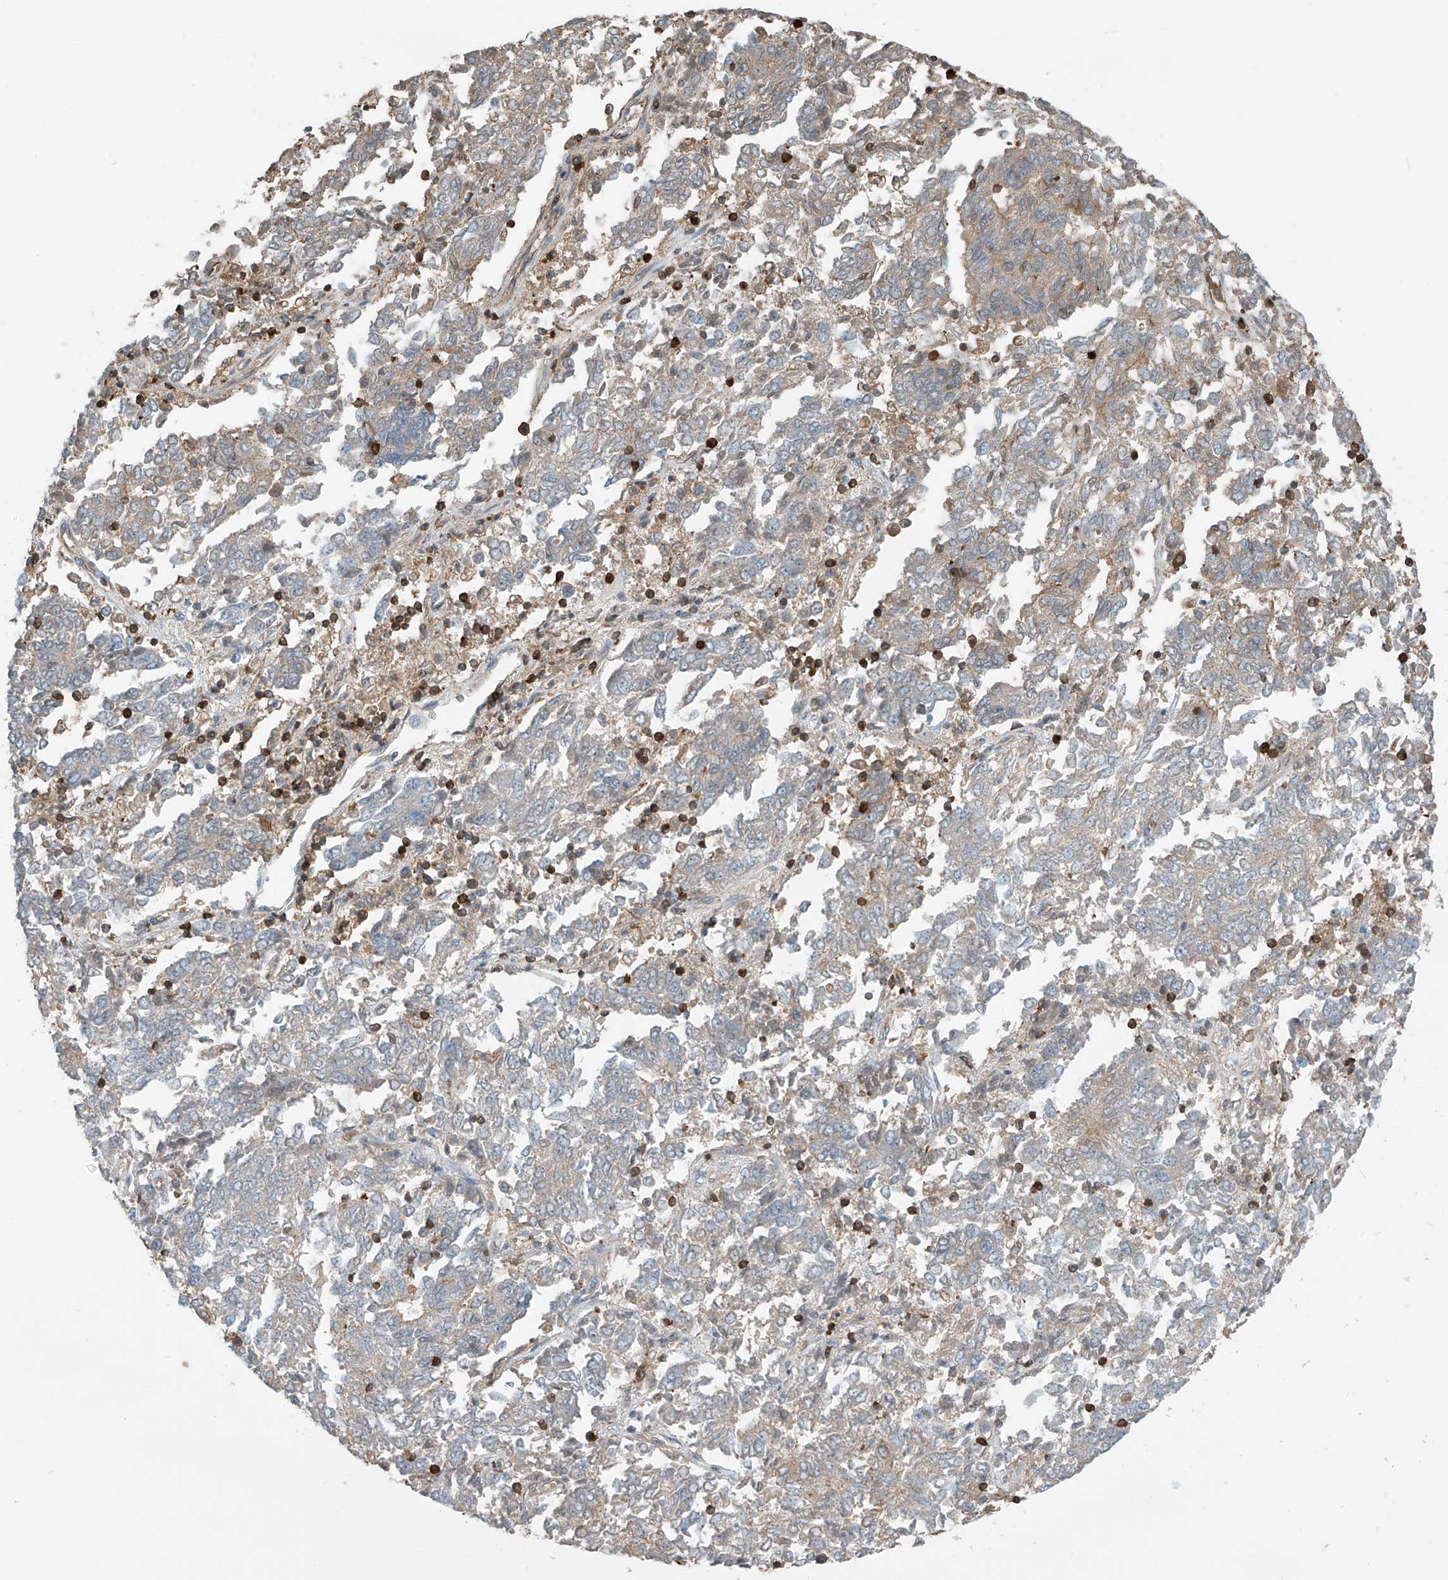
{"staining": {"intensity": "weak", "quantity": "<25%", "location": "cytoplasmic/membranous"}, "tissue": "endometrial cancer", "cell_type": "Tumor cells", "image_type": "cancer", "snomed": [{"axis": "morphology", "description": "Adenocarcinoma, NOS"}, {"axis": "topography", "description": "Endometrium"}], "caption": "Tumor cells are negative for protein expression in human endometrial adenocarcinoma.", "gene": "SH3BGRL3", "patient": {"sex": "female", "age": 80}}